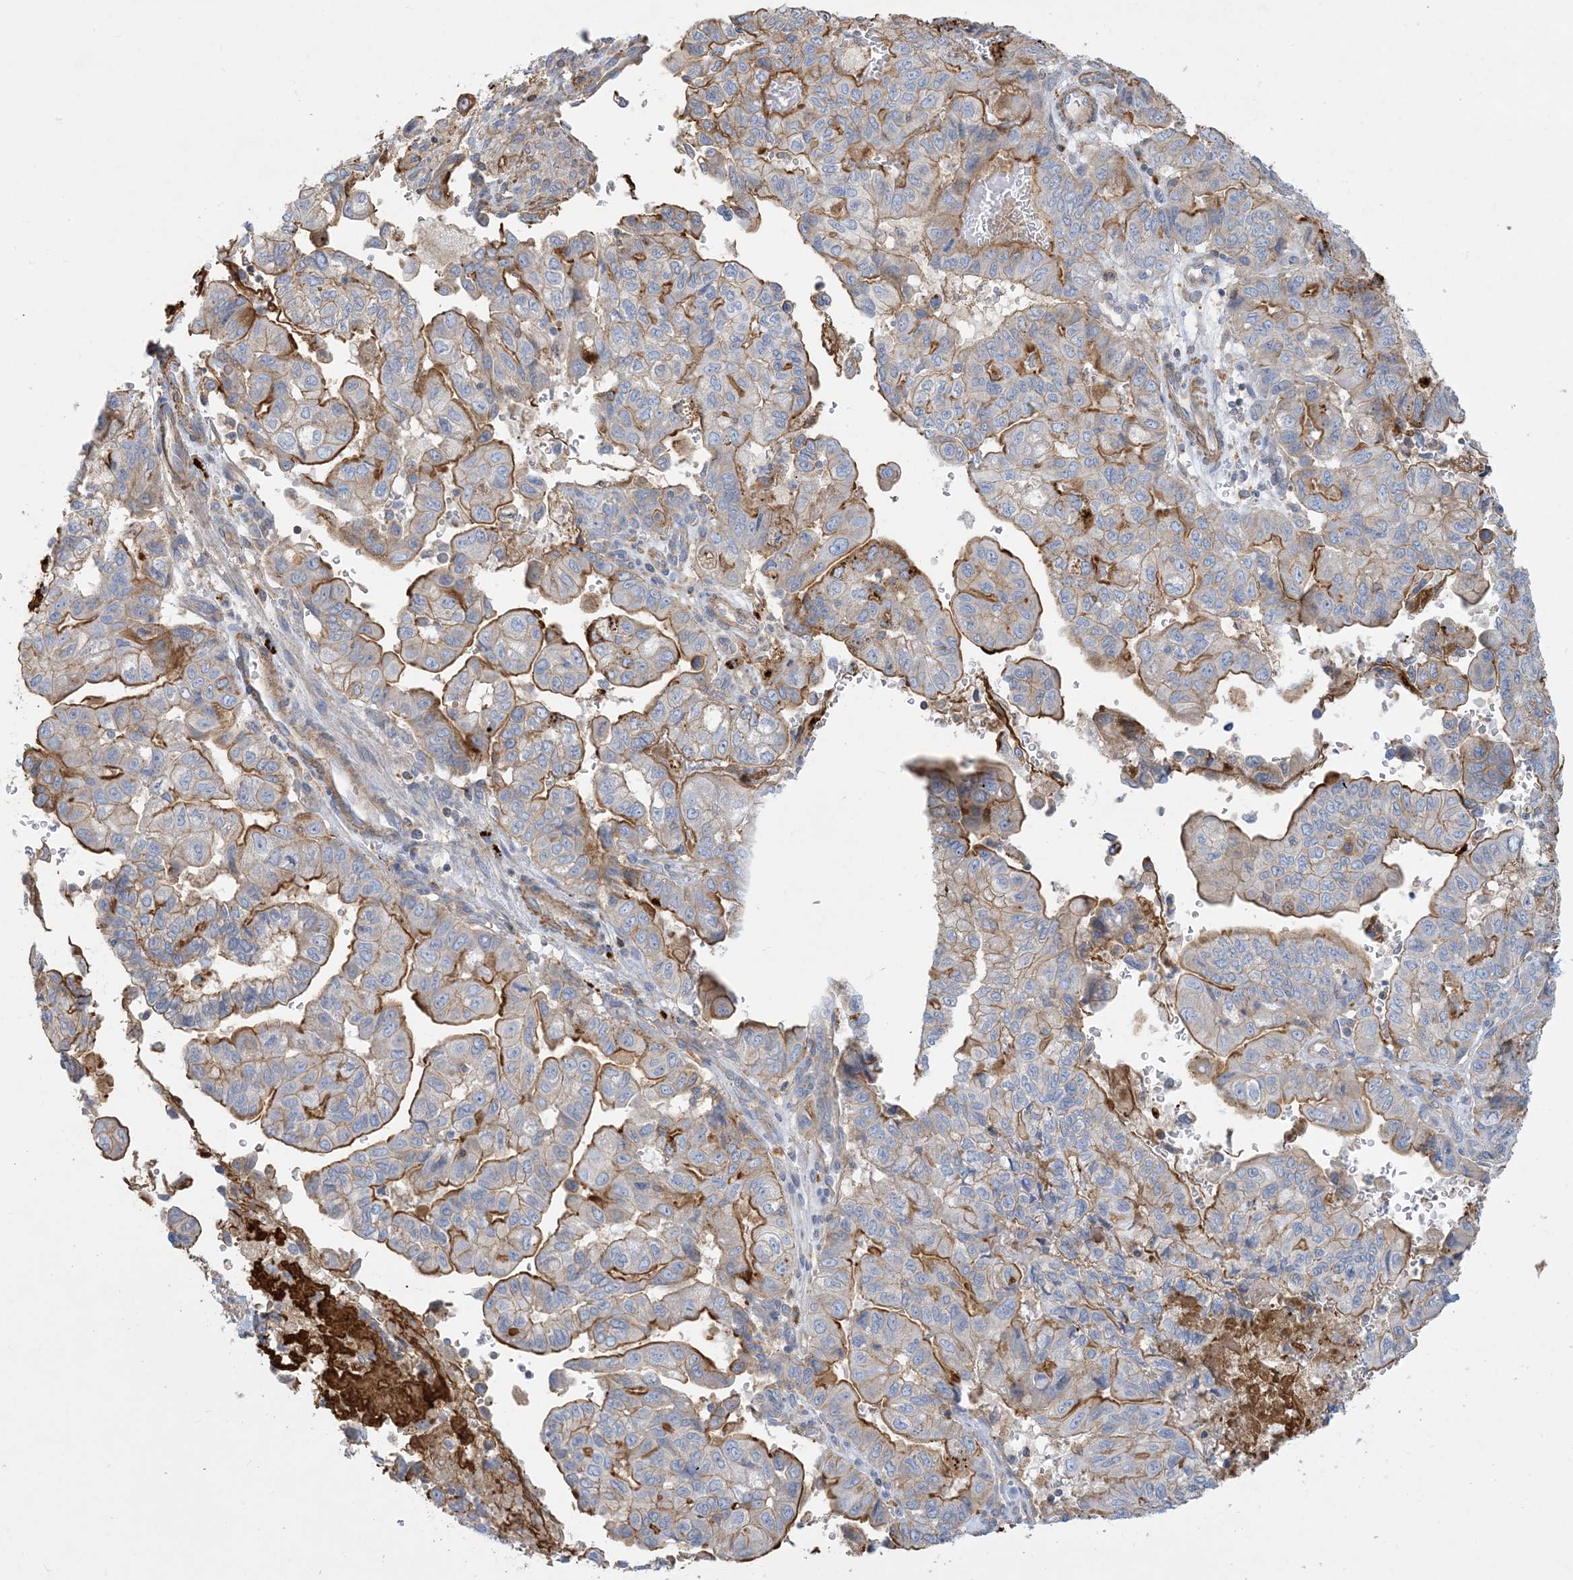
{"staining": {"intensity": "moderate", "quantity": "25%-75%", "location": "cytoplasmic/membranous"}, "tissue": "pancreatic cancer", "cell_type": "Tumor cells", "image_type": "cancer", "snomed": [{"axis": "morphology", "description": "Adenocarcinoma, NOS"}, {"axis": "topography", "description": "Pancreas"}], "caption": "There is medium levels of moderate cytoplasmic/membranous positivity in tumor cells of pancreatic cancer (adenocarcinoma), as demonstrated by immunohistochemical staining (brown color).", "gene": "GTF3C2", "patient": {"sex": "male", "age": 51}}